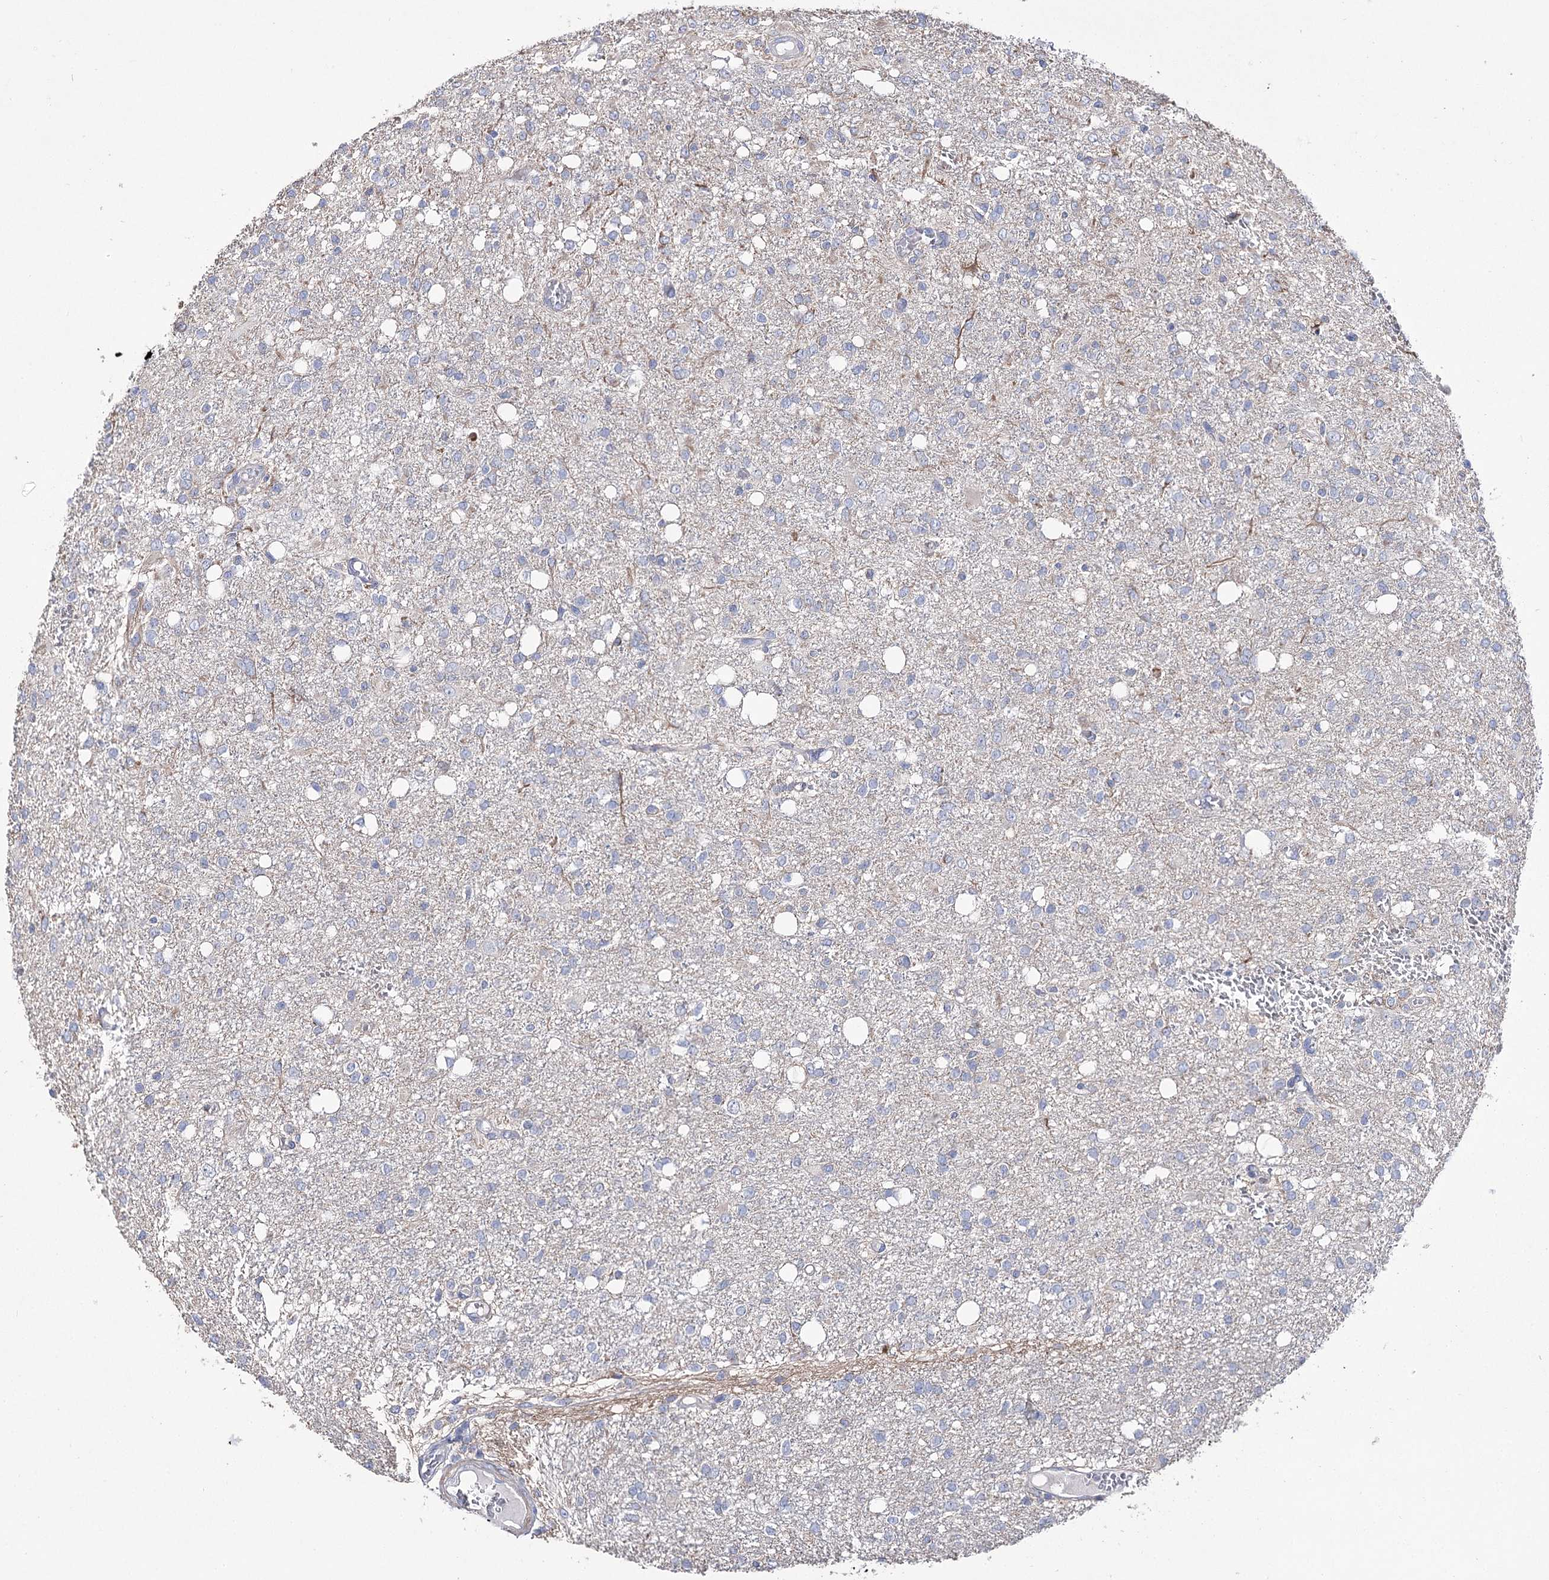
{"staining": {"intensity": "negative", "quantity": "none", "location": "none"}, "tissue": "glioma", "cell_type": "Tumor cells", "image_type": "cancer", "snomed": [{"axis": "morphology", "description": "Glioma, malignant, High grade"}, {"axis": "topography", "description": "Brain"}], "caption": "This is an IHC histopathology image of malignant glioma (high-grade). There is no expression in tumor cells.", "gene": "NRAP", "patient": {"sex": "female", "age": 59}}